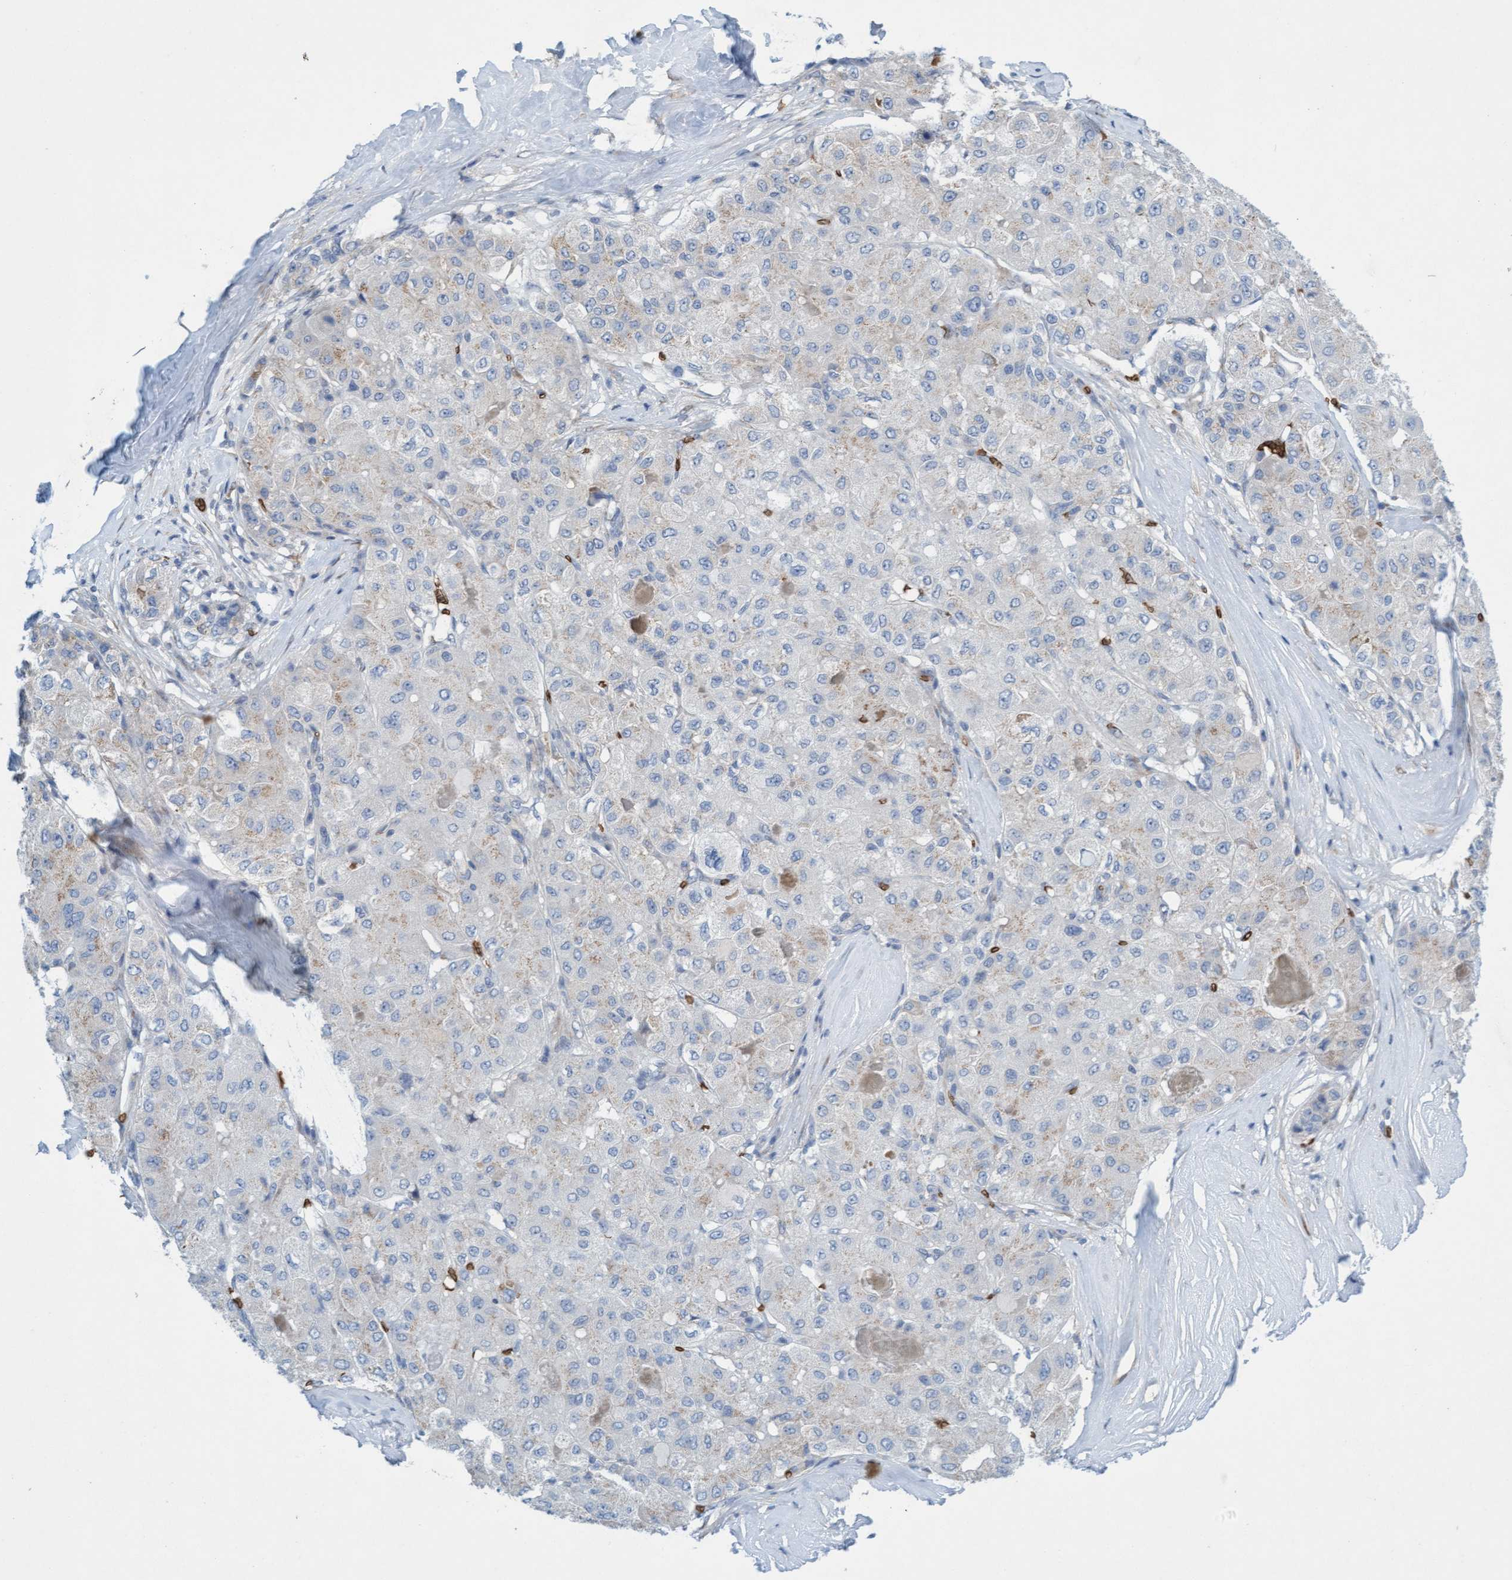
{"staining": {"intensity": "negative", "quantity": "none", "location": "none"}, "tissue": "liver cancer", "cell_type": "Tumor cells", "image_type": "cancer", "snomed": [{"axis": "morphology", "description": "Carcinoma, Hepatocellular, NOS"}, {"axis": "topography", "description": "Liver"}], "caption": "There is no significant expression in tumor cells of liver hepatocellular carcinoma.", "gene": "SPEM2", "patient": {"sex": "male", "age": 80}}